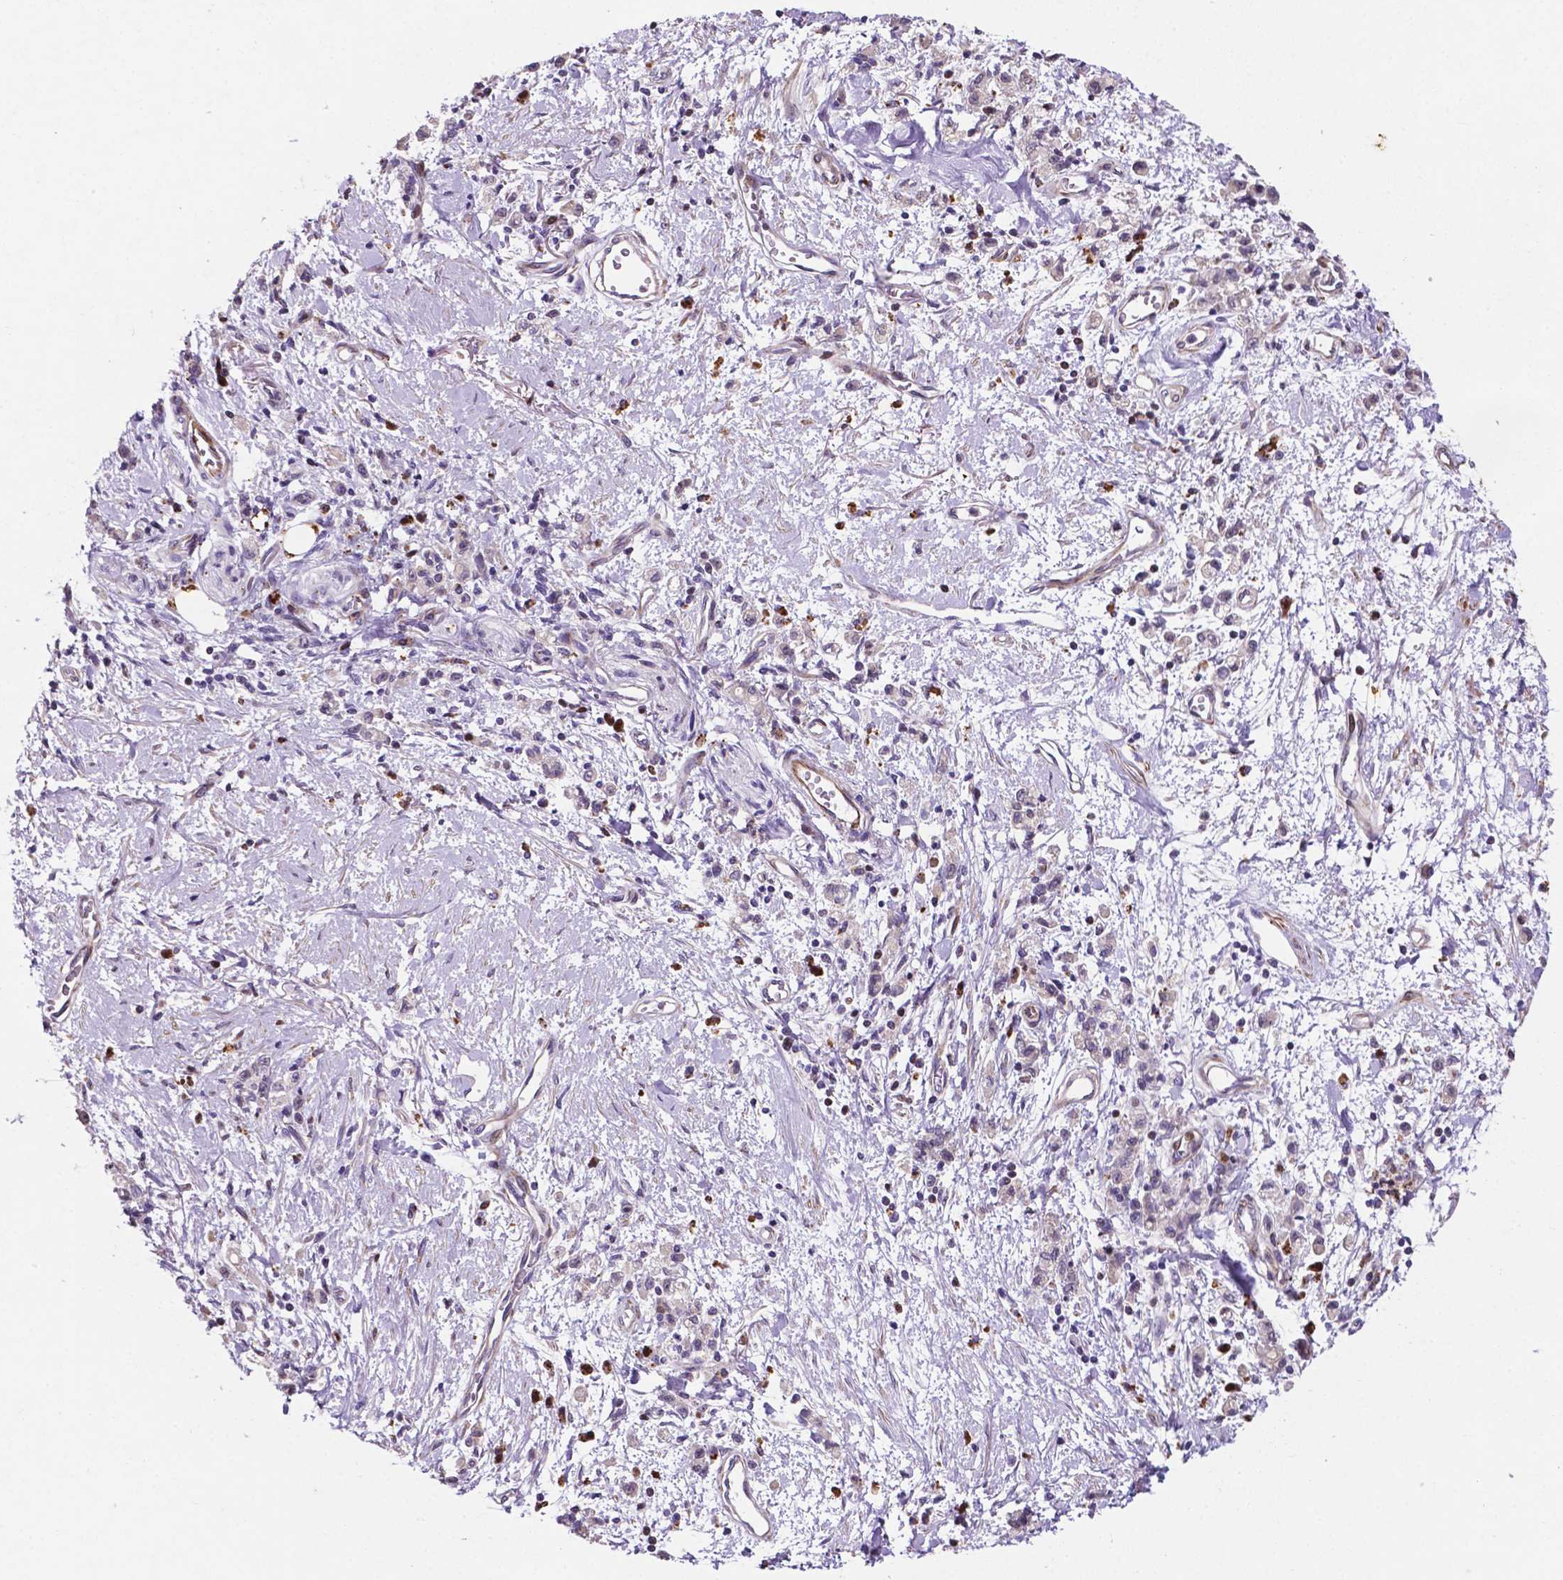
{"staining": {"intensity": "strong", "quantity": "<25%", "location": "nuclear"}, "tissue": "stomach cancer", "cell_type": "Tumor cells", "image_type": "cancer", "snomed": [{"axis": "morphology", "description": "Adenocarcinoma, NOS"}, {"axis": "topography", "description": "Stomach"}], "caption": "Immunohistochemistry (IHC) micrograph of human stomach cancer (adenocarcinoma) stained for a protein (brown), which exhibits medium levels of strong nuclear expression in about <25% of tumor cells.", "gene": "TM4SF20", "patient": {"sex": "male", "age": 77}}